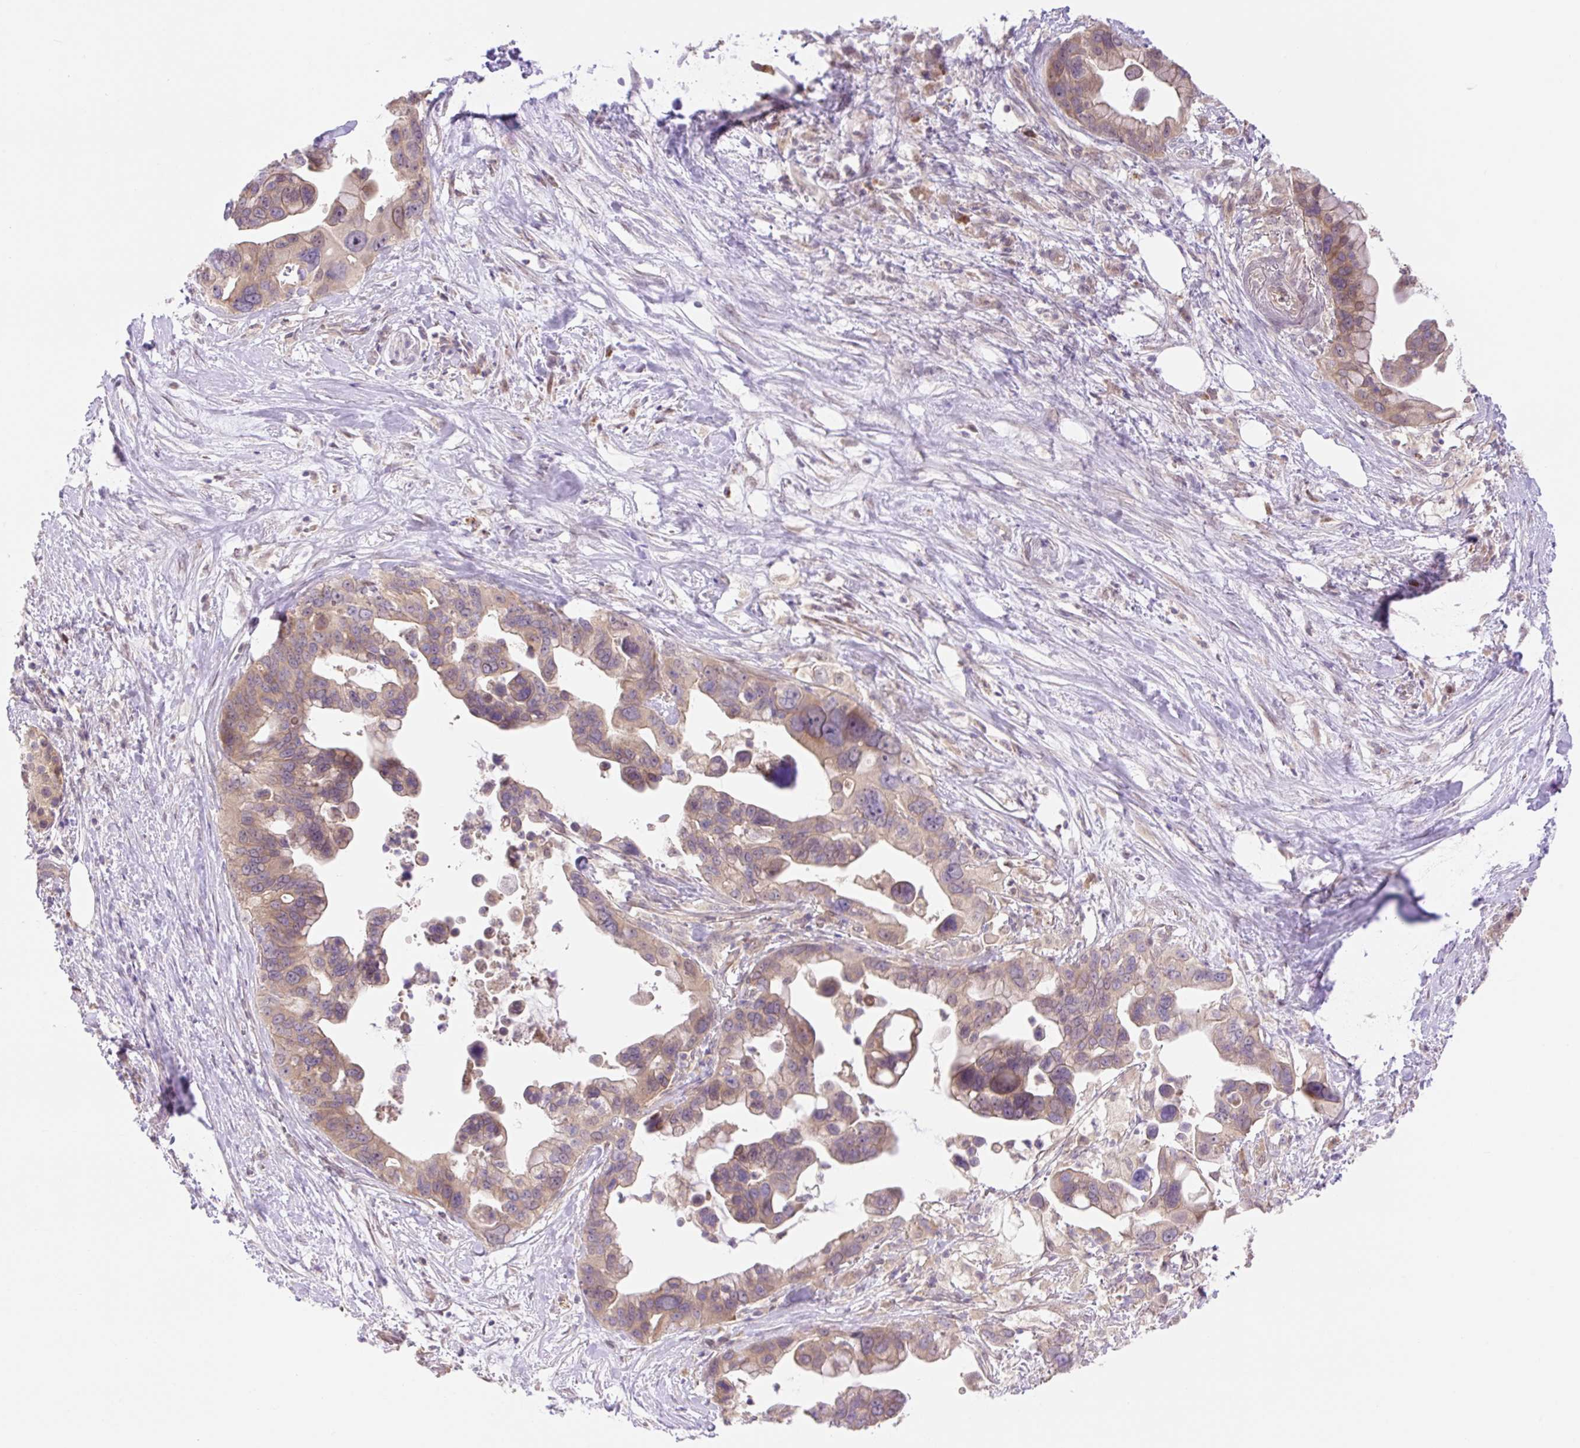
{"staining": {"intensity": "weak", "quantity": ">75%", "location": "cytoplasmic/membranous"}, "tissue": "pancreatic cancer", "cell_type": "Tumor cells", "image_type": "cancer", "snomed": [{"axis": "morphology", "description": "Adenocarcinoma, NOS"}, {"axis": "topography", "description": "Pancreas"}], "caption": "Adenocarcinoma (pancreatic) stained with a protein marker demonstrates weak staining in tumor cells.", "gene": "VPS25", "patient": {"sex": "female", "age": 83}}